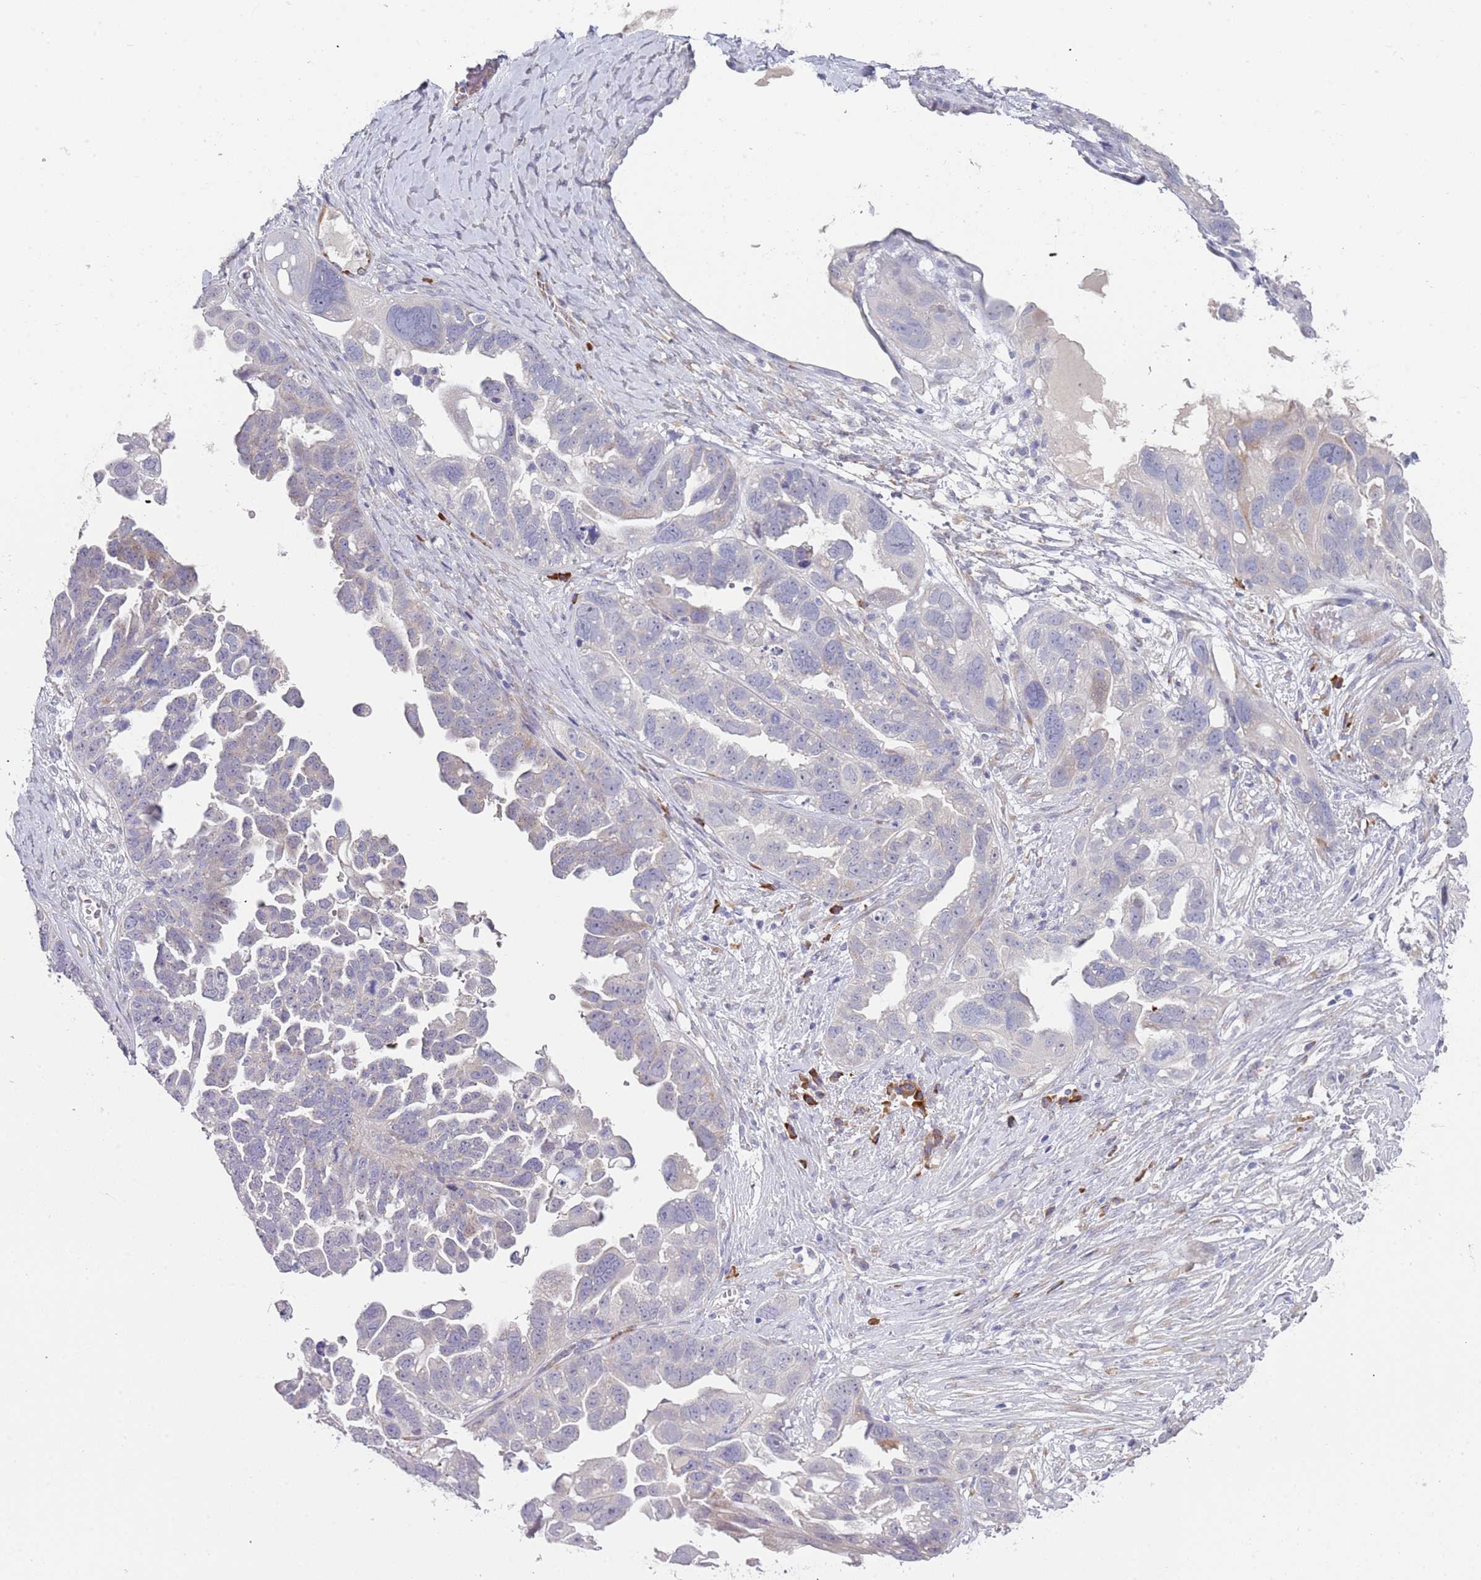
{"staining": {"intensity": "negative", "quantity": "none", "location": "none"}, "tissue": "ovarian cancer", "cell_type": "Tumor cells", "image_type": "cancer", "snomed": [{"axis": "morphology", "description": "Cystadenocarcinoma, serous, NOS"}, {"axis": "topography", "description": "Ovary"}], "caption": "IHC photomicrograph of human ovarian serous cystadenocarcinoma stained for a protein (brown), which exhibits no positivity in tumor cells.", "gene": "TNRC6C", "patient": {"sex": "female", "age": 79}}